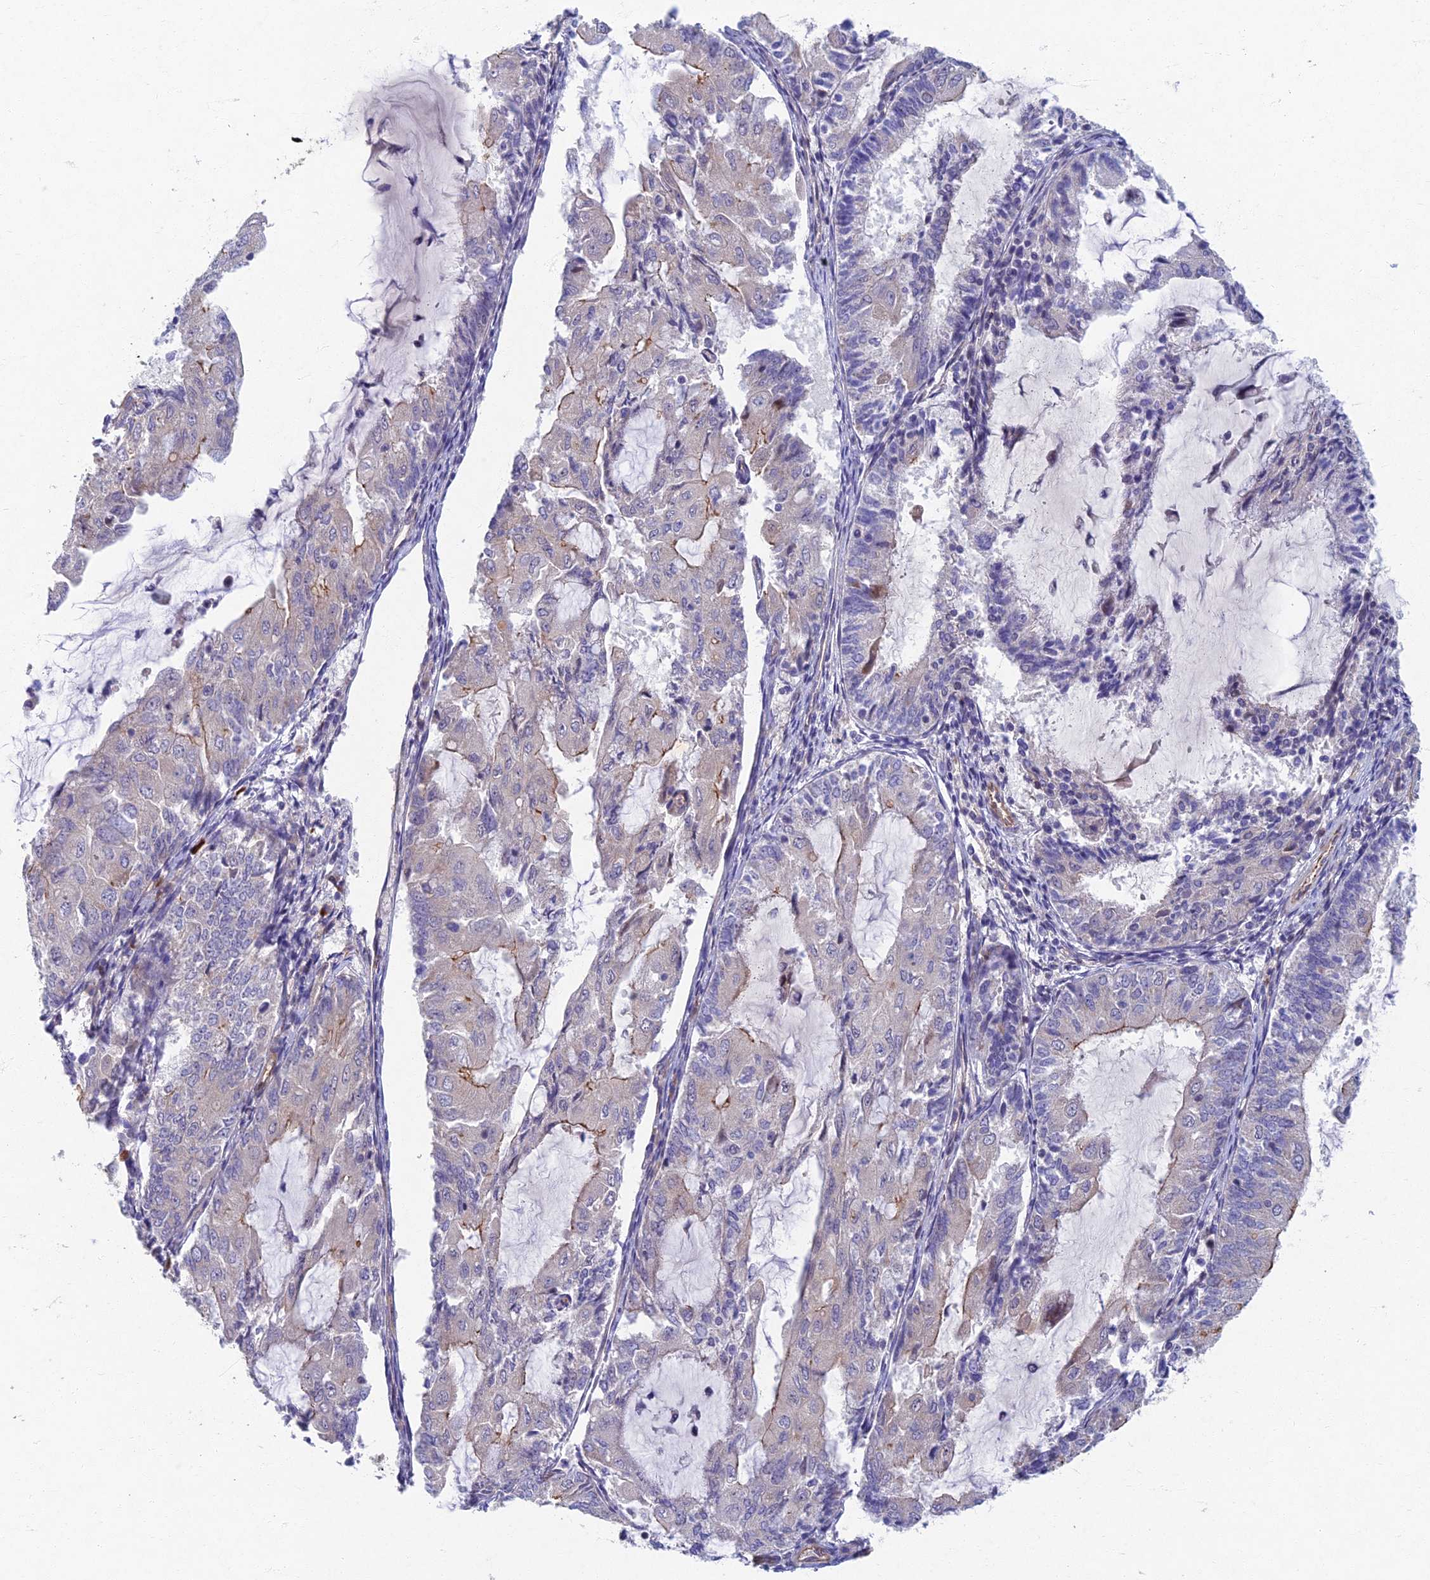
{"staining": {"intensity": "moderate", "quantity": "<25%", "location": "cytoplasmic/membranous"}, "tissue": "endometrial cancer", "cell_type": "Tumor cells", "image_type": "cancer", "snomed": [{"axis": "morphology", "description": "Adenocarcinoma, NOS"}, {"axis": "topography", "description": "Endometrium"}], "caption": "Endometrial cancer stained with DAB (3,3'-diaminobenzidine) immunohistochemistry (IHC) displays low levels of moderate cytoplasmic/membranous staining in approximately <25% of tumor cells. (Stains: DAB (3,3'-diaminobenzidine) in brown, nuclei in blue, Microscopy: brightfield microscopy at high magnification).", "gene": "RHBDL2", "patient": {"sex": "female", "age": 81}}